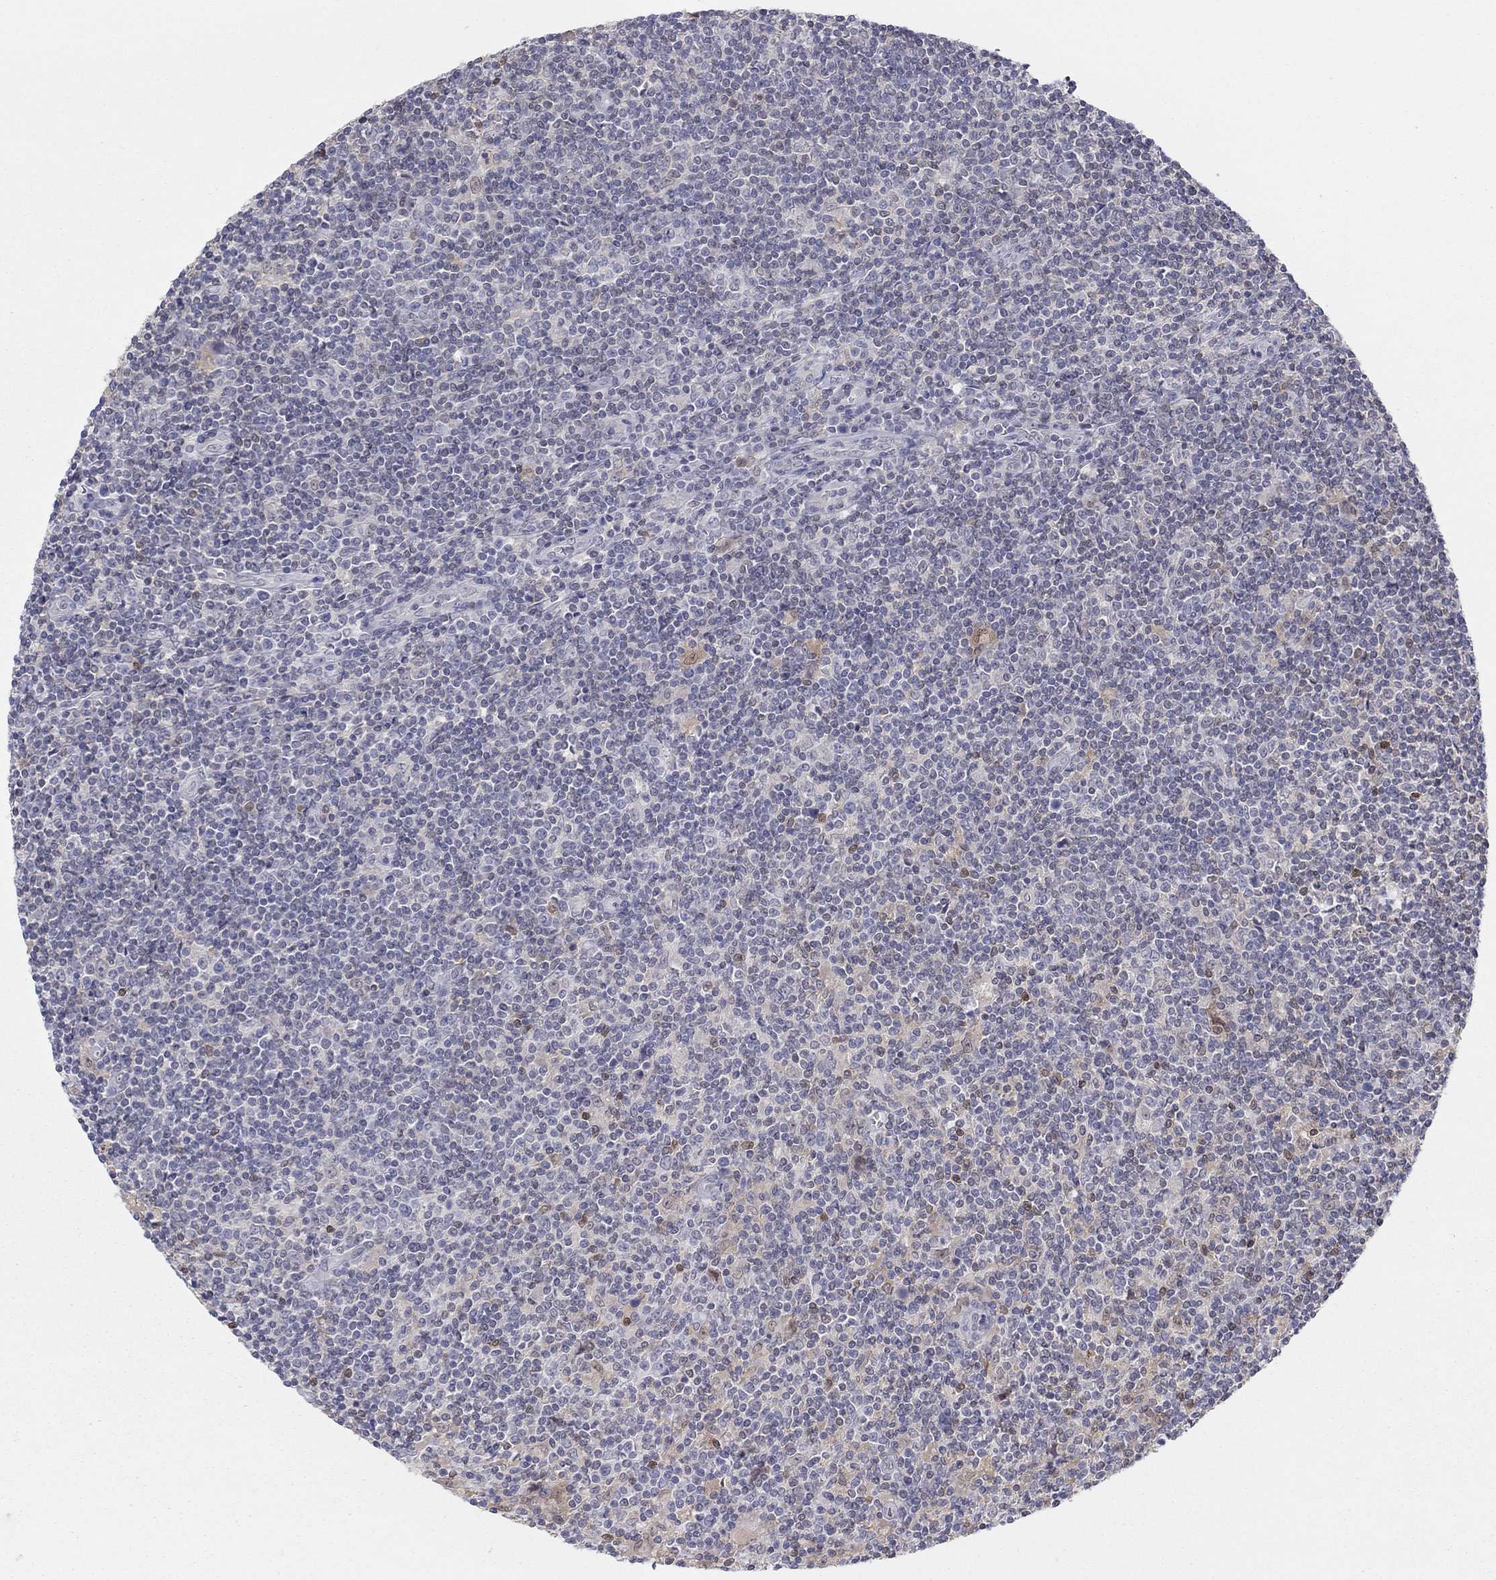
{"staining": {"intensity": "weak", "quantity": ">75%", "location": "cytoplasmic/membranous"}, "tissue": "lymphoma", "cell_type": "Tumor cells", "image_type": "cancer", "snomed": [{"axis": "morphology", "description": "Hodgkin's disease, NOS"}, {"axis": "topography", "description": "Lymph node"}], "caption": "Approximately >75% of tumor cells in Hodgkin's disease exhibit weak cytoplasmic/membranous protein expression as visualized by brown immunohistochemical staining.", "gene": "PDXK", "patient": {"sex": "male", "age": 40}}